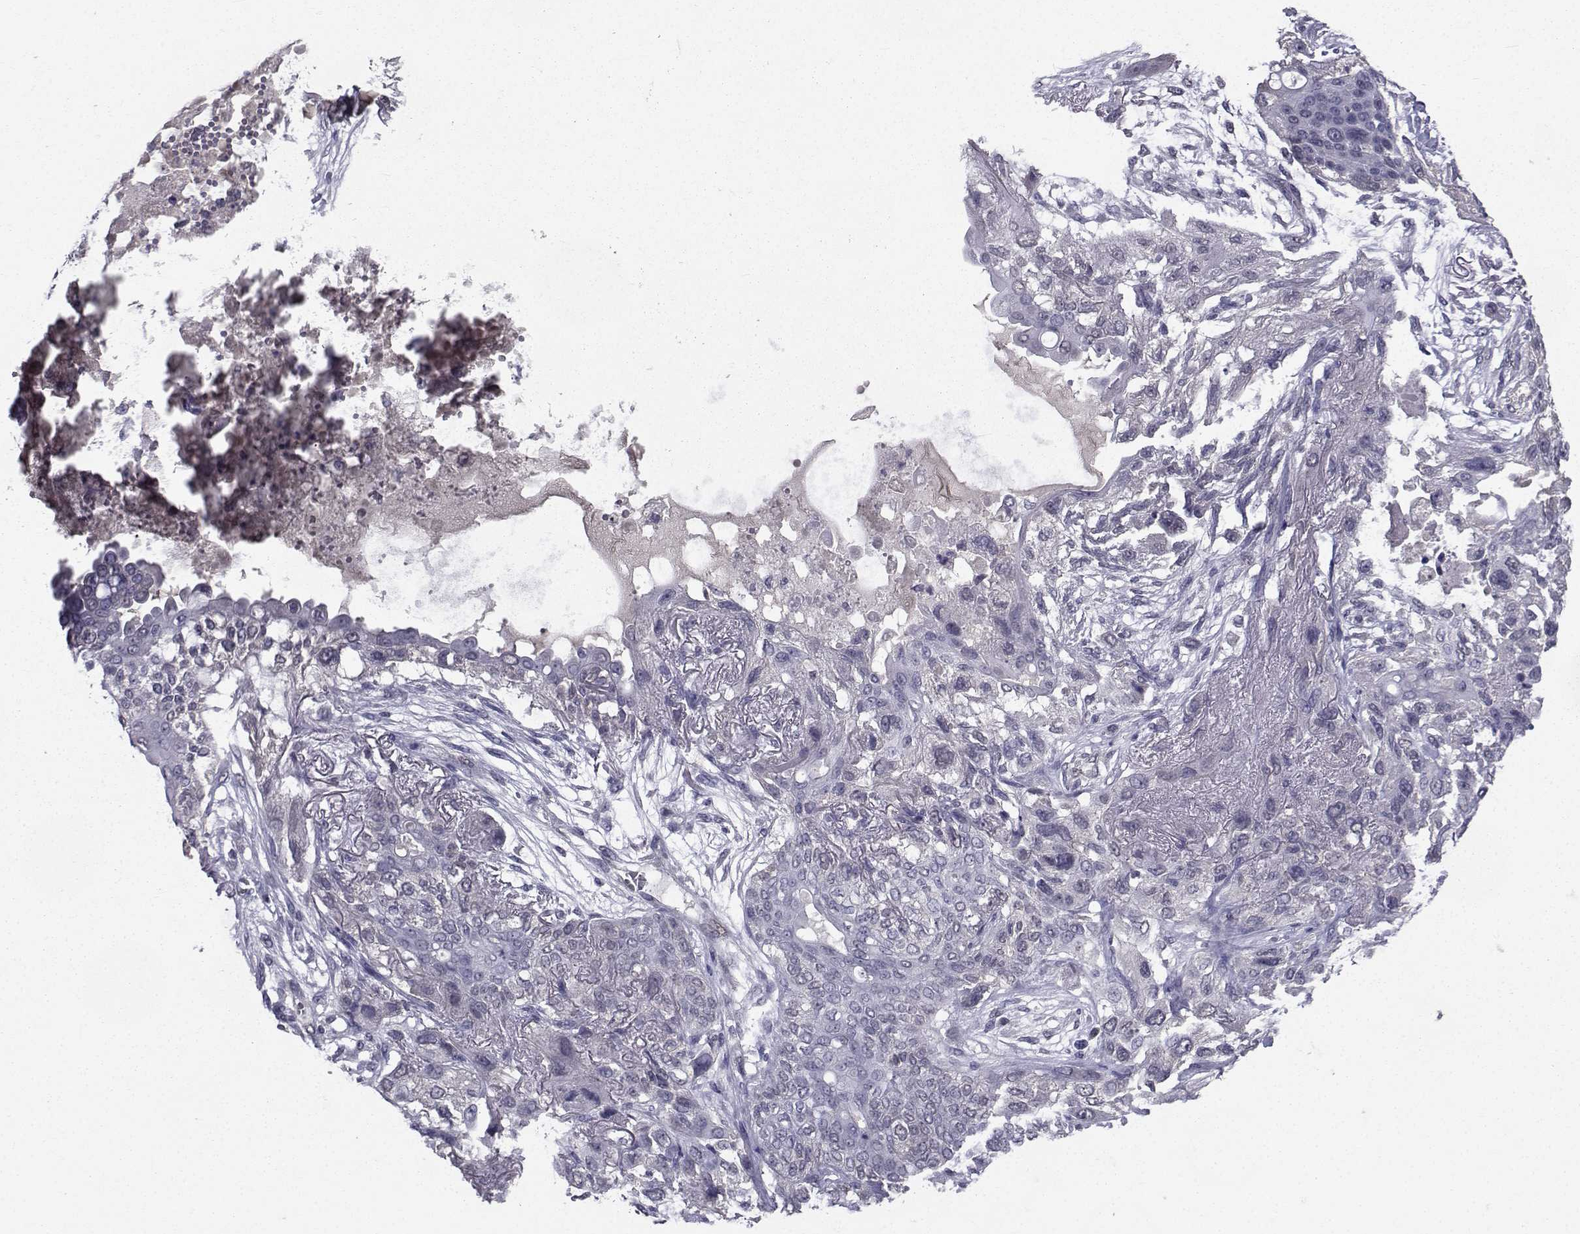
{"staining": {"intensity": "negative", "quantity": "none", "location": "none"}, "tissue": "lung cancer", "cell_type": "Tumor cells", "image_type": "cancer", "snomed": [{"axis": "morphology", "description": "Squamous cell carcinoma, NOS"}, {"axis": "topography", "description": "Lung"}], "caption": "This is a image of IHC staining of lung cancer, which shows no expression in tumor cells.", "gene": "CYP2S1", "patient": {"sex": "female", "age": 70}}